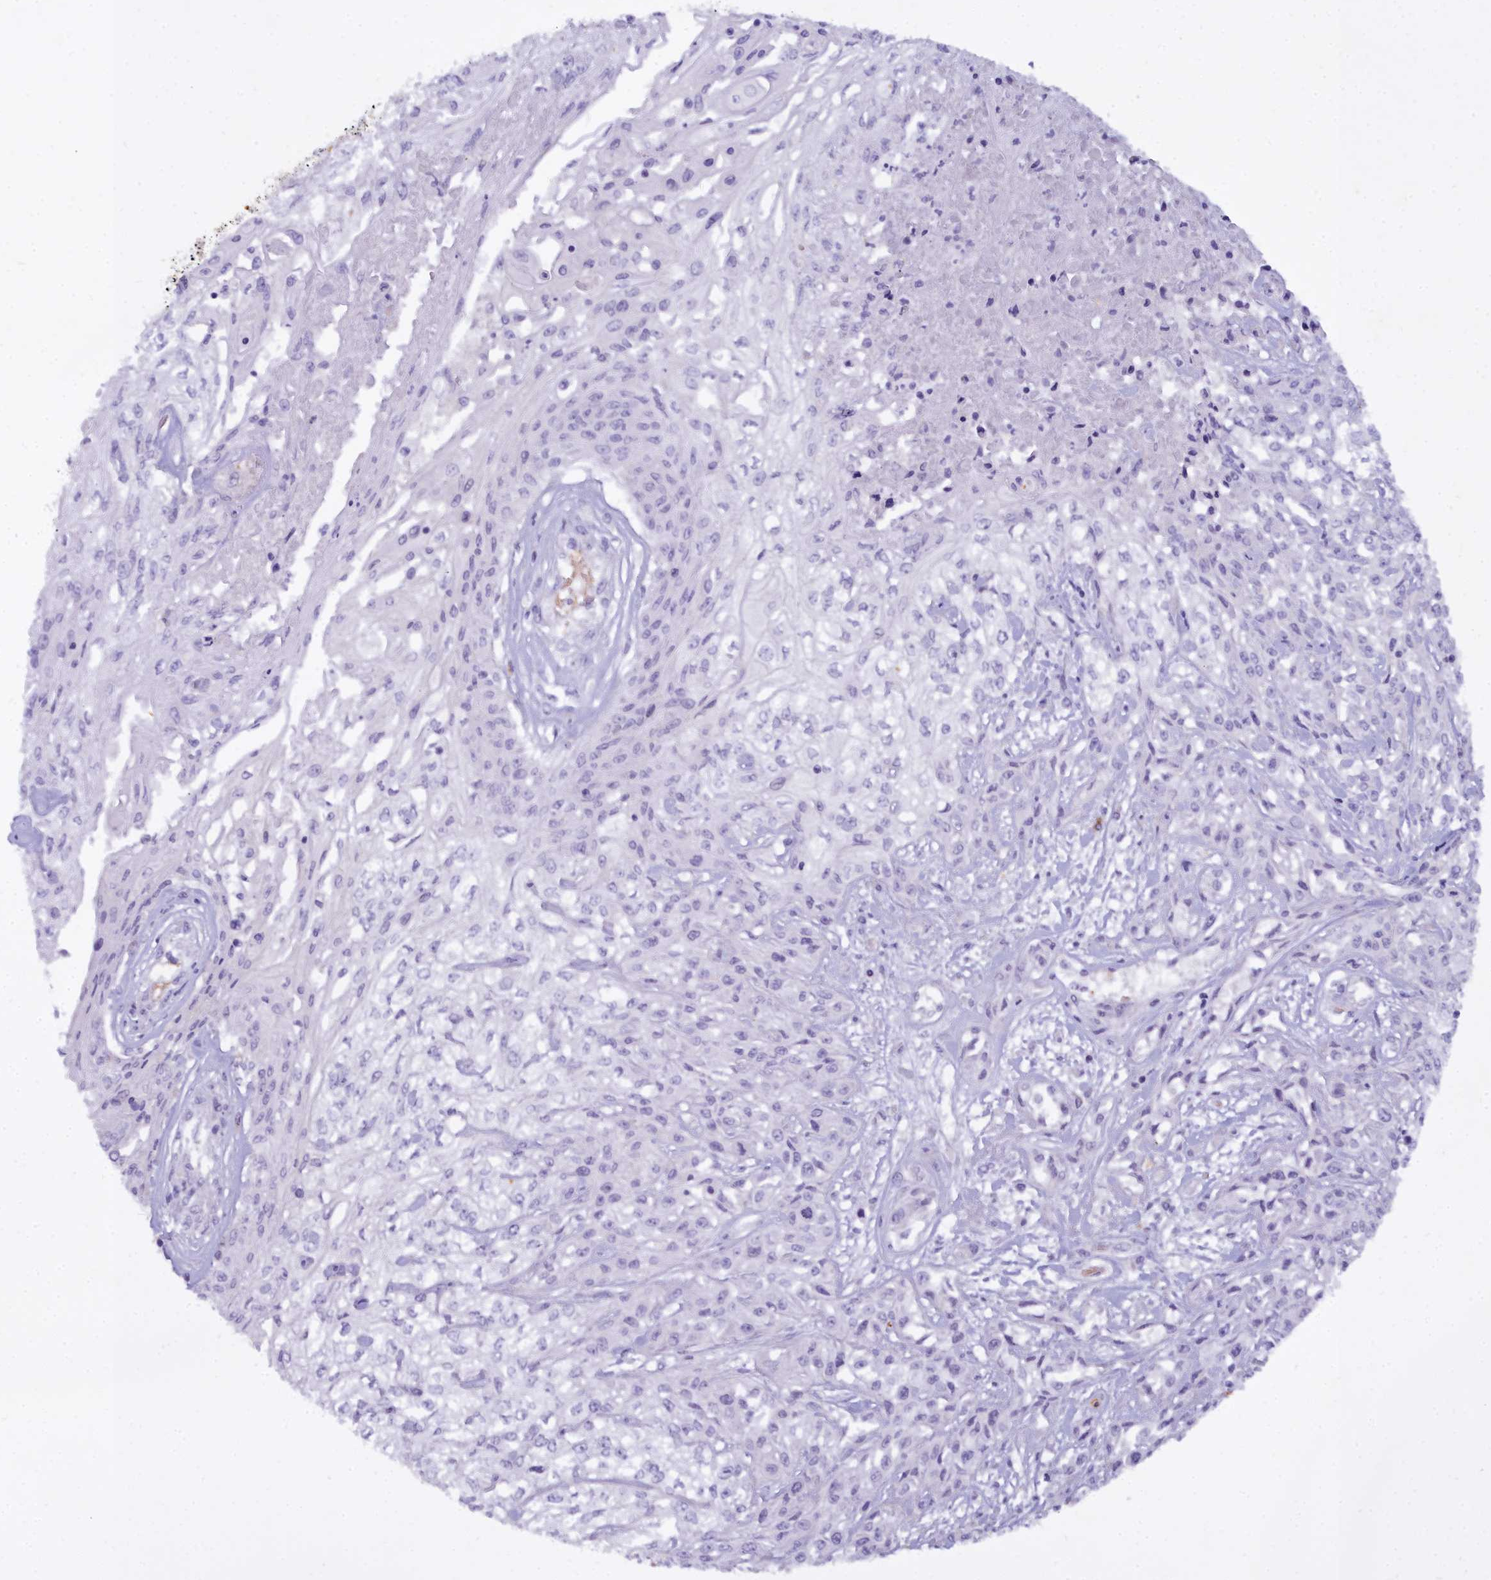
{"staining": {"intensity": "negative", "quantity": "none", "location": "none"}, "tissue": "skin cancer", "cell_type": "Tumor cells", "image_type": "cancer", "snomed": [{"axis": "morphology", "description": "Squamous cell carcinoma, NOS"}, {"axis": "morphology", "description": "Squamous cell carcinoma, metastatic, NOS"}, {"axis": "topography", "description": "Skin"}, {"axis": "topography", "description": "Lymph node"}], "caption": "High magnification brightfield microscopy of skin cancer (squamous cell carcinoma) stained with DAB (3,3'-diaminobenzidine) (brown) and counterstained with hematoxylin (blue): tumor cells show no significant staining.", "gene": "OSTN", "patient": {"sex": "male", "age": 75}}